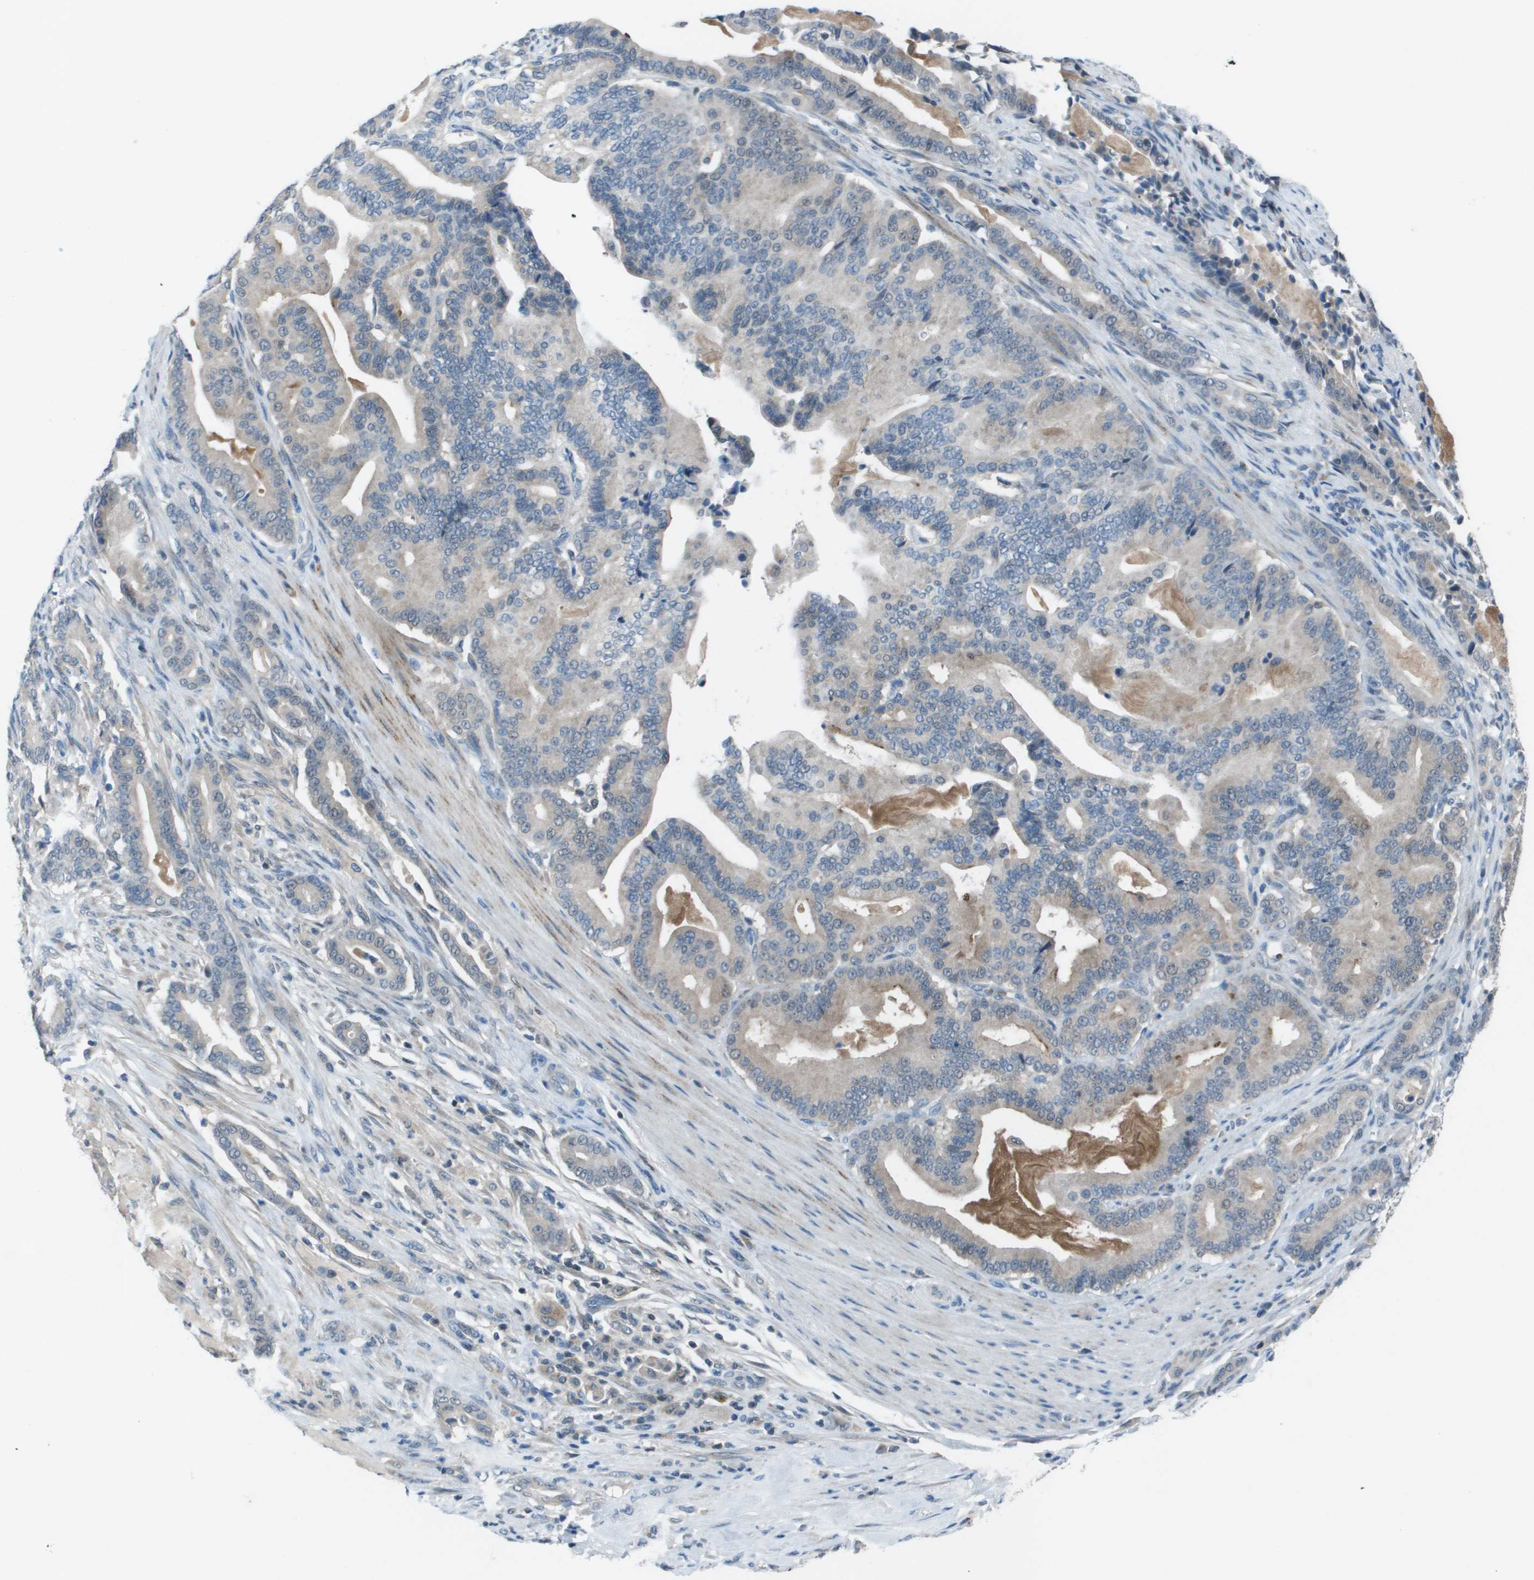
{"staining": {"intensity": "weak", "quantity": "<25%", "location": "cytoplasmic/membranous"}, "tissue": "pancreatic cancer", "cell_type": "Tumor cells", "image_type": "cancer", "snomed": [{"axis": "morphology", "description": "Normal tissue, NOS"}, {"axis": "morphology", "description": "Adenocarcinoma, NOS"}, {"axis": "topography", "description": "Pancreas"}], "caption": "Tumor cells show no significant positivity in adenocarcinoma (pancreatic). (Immunohistochemistry, brightfield microscopy, high magnification).", "gene": "CAMK4", "patient": {"sex": "male", "age": 63}}